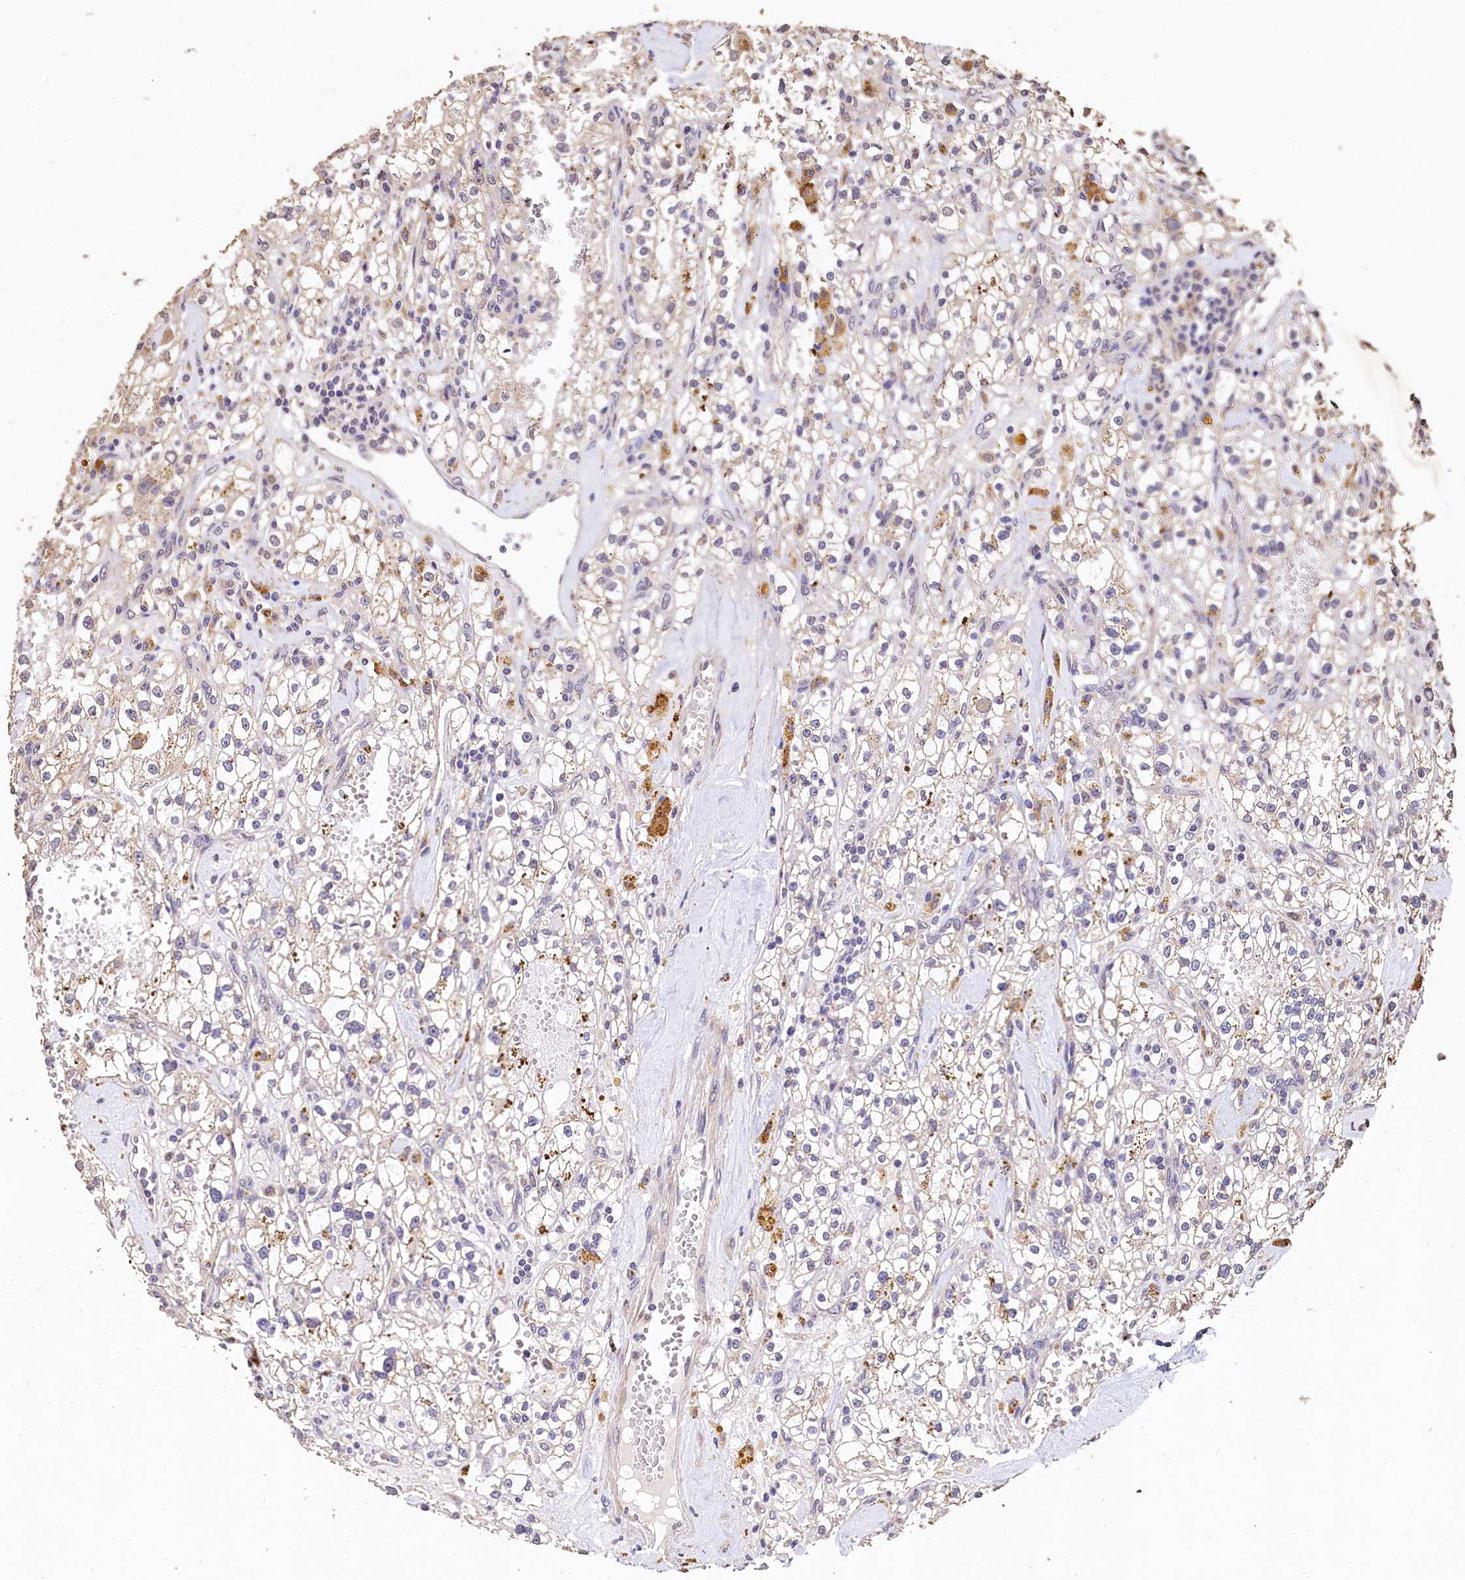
{"staining": {"intensity": "negative", "quantity": "none", "location": "none"}, "tissue": "renal cancer", "cell_type": "Tumor cells", "image_type": "cancer", "snomed": [{"axis": "morphology", "description": "Adenocarcinoma, NOS"}, {"axis": "topography", "description": "Kidney"}], "caption": "High magnification brightfield microscopy of renal adenocarcinoma stained with DAB (3,3'-diaminobenzidine) (brown) and counterstained with hematoxylin (blue): tumor cells show no significant expression.", "gene": "LSM4", "patient": {"sex": "male", "age": 56}}